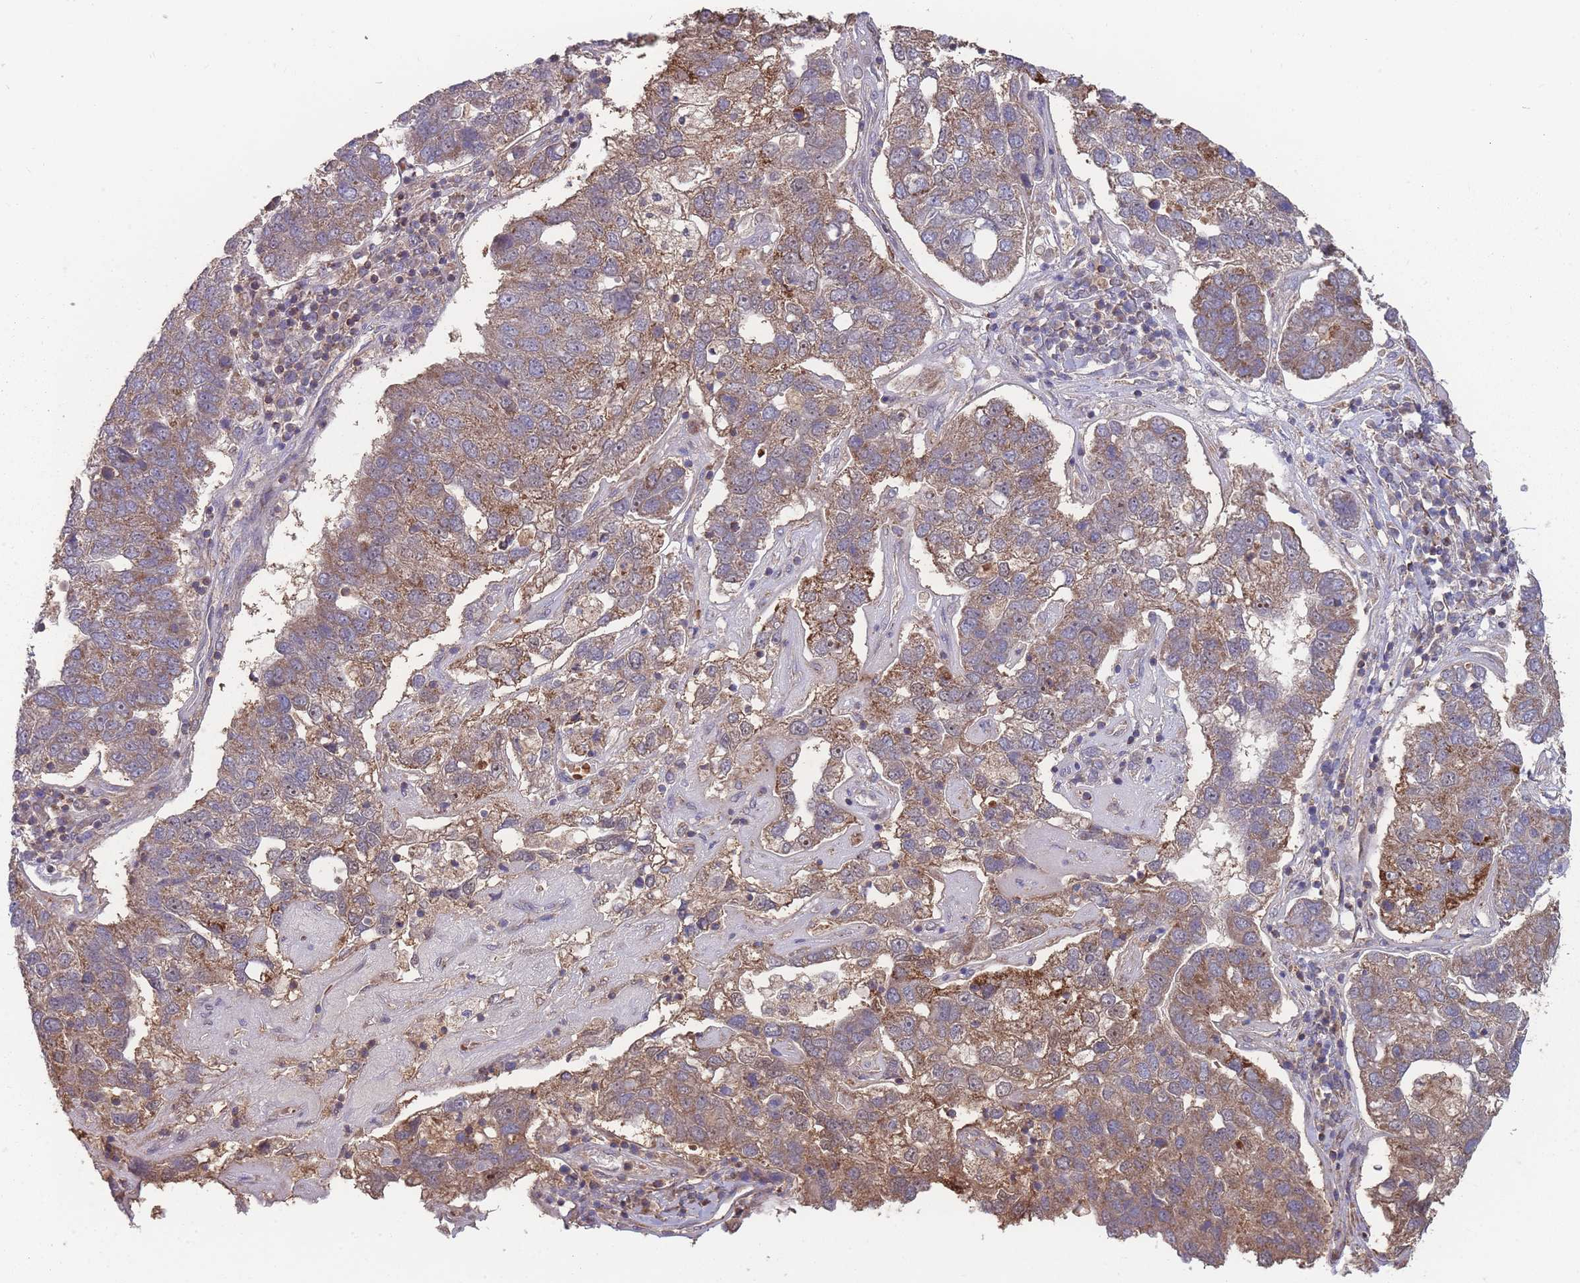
{"staining": {"intensity": "moderate", "quantity": ">75%", "location": "cytoplasmic/membranous"}, "tissue": "pancreatic cancer", "cell_type": "Tumor cells", "image_type": "cancer", "snomed": [{"axis": "morphology", "description": "Adenocarcinoma, NOS"}, {"axis": "topography", "description": "Pancreas"}], "caption": "Brown immunohistochemical staining in pancreatic adenocarcinoma shows moderate cytoplasmic/membranous positivity in approximately >75% of tumor cells.", "gene": "SLC35B4", "patient": {"sex": "female", "age": 61}}